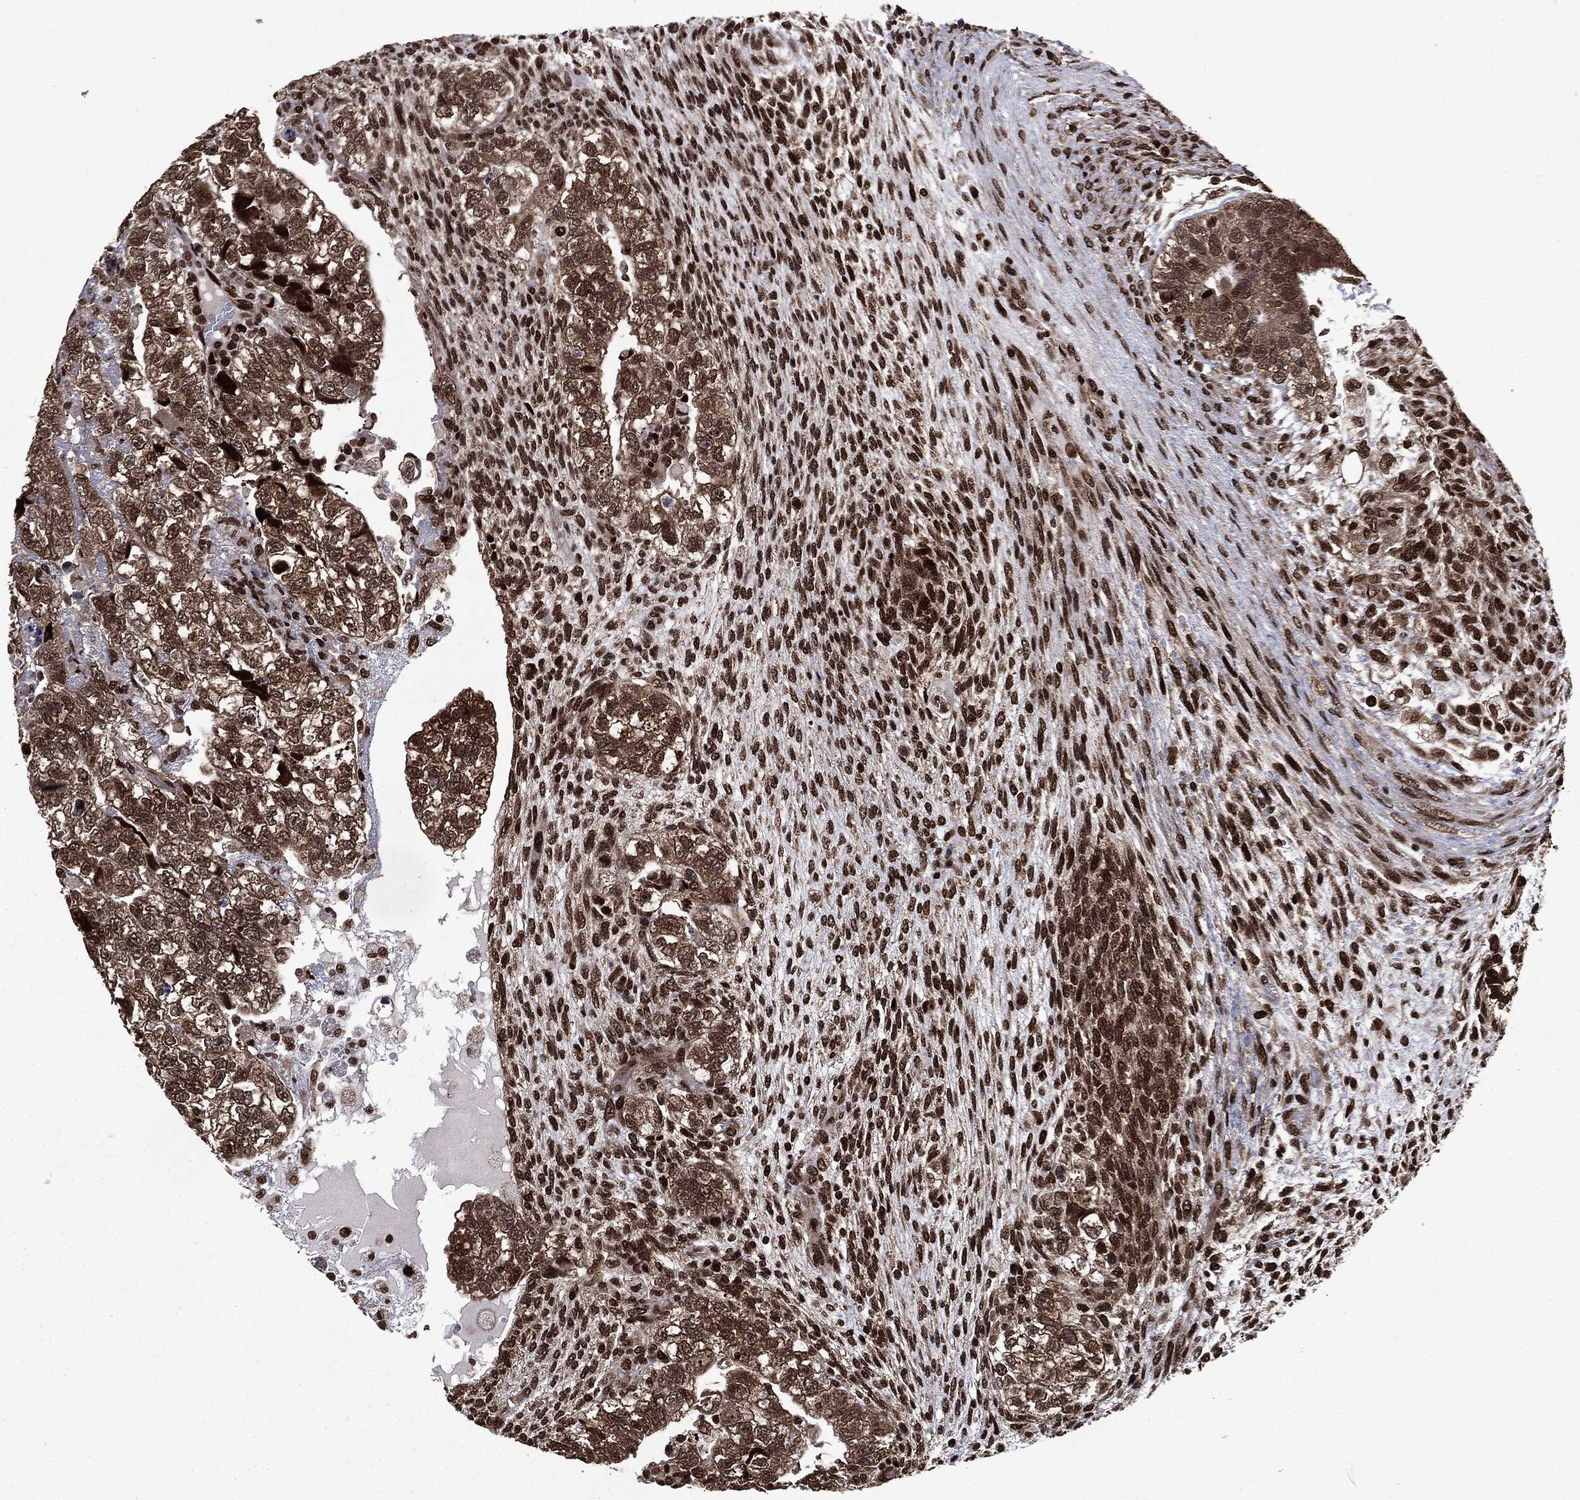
{"staining": {"intensity": "strong", "quantity": ">75%", "location": "cytoplasmic/membranous,nuclear"}, "tissue": "testis cancer", "cell_type": "Tumor cells", "image_type": "cancer", "snomed": [{"axis": "morphology", "description": "Normal tissue, NOS"}, {"axis": "morphology", "description": "Carcinoma, Embryonal, NOS"}, {"axis": "topography", "description": "Testis"}], "caption": "This micrograph displays IHC staining of human testis cancer, with high strong cytoplasmic/membranous and nuclear positivity in about >75% of tumor cells.", "gene": "DVL2", "patient": {"sex": "male", "age": 36}}